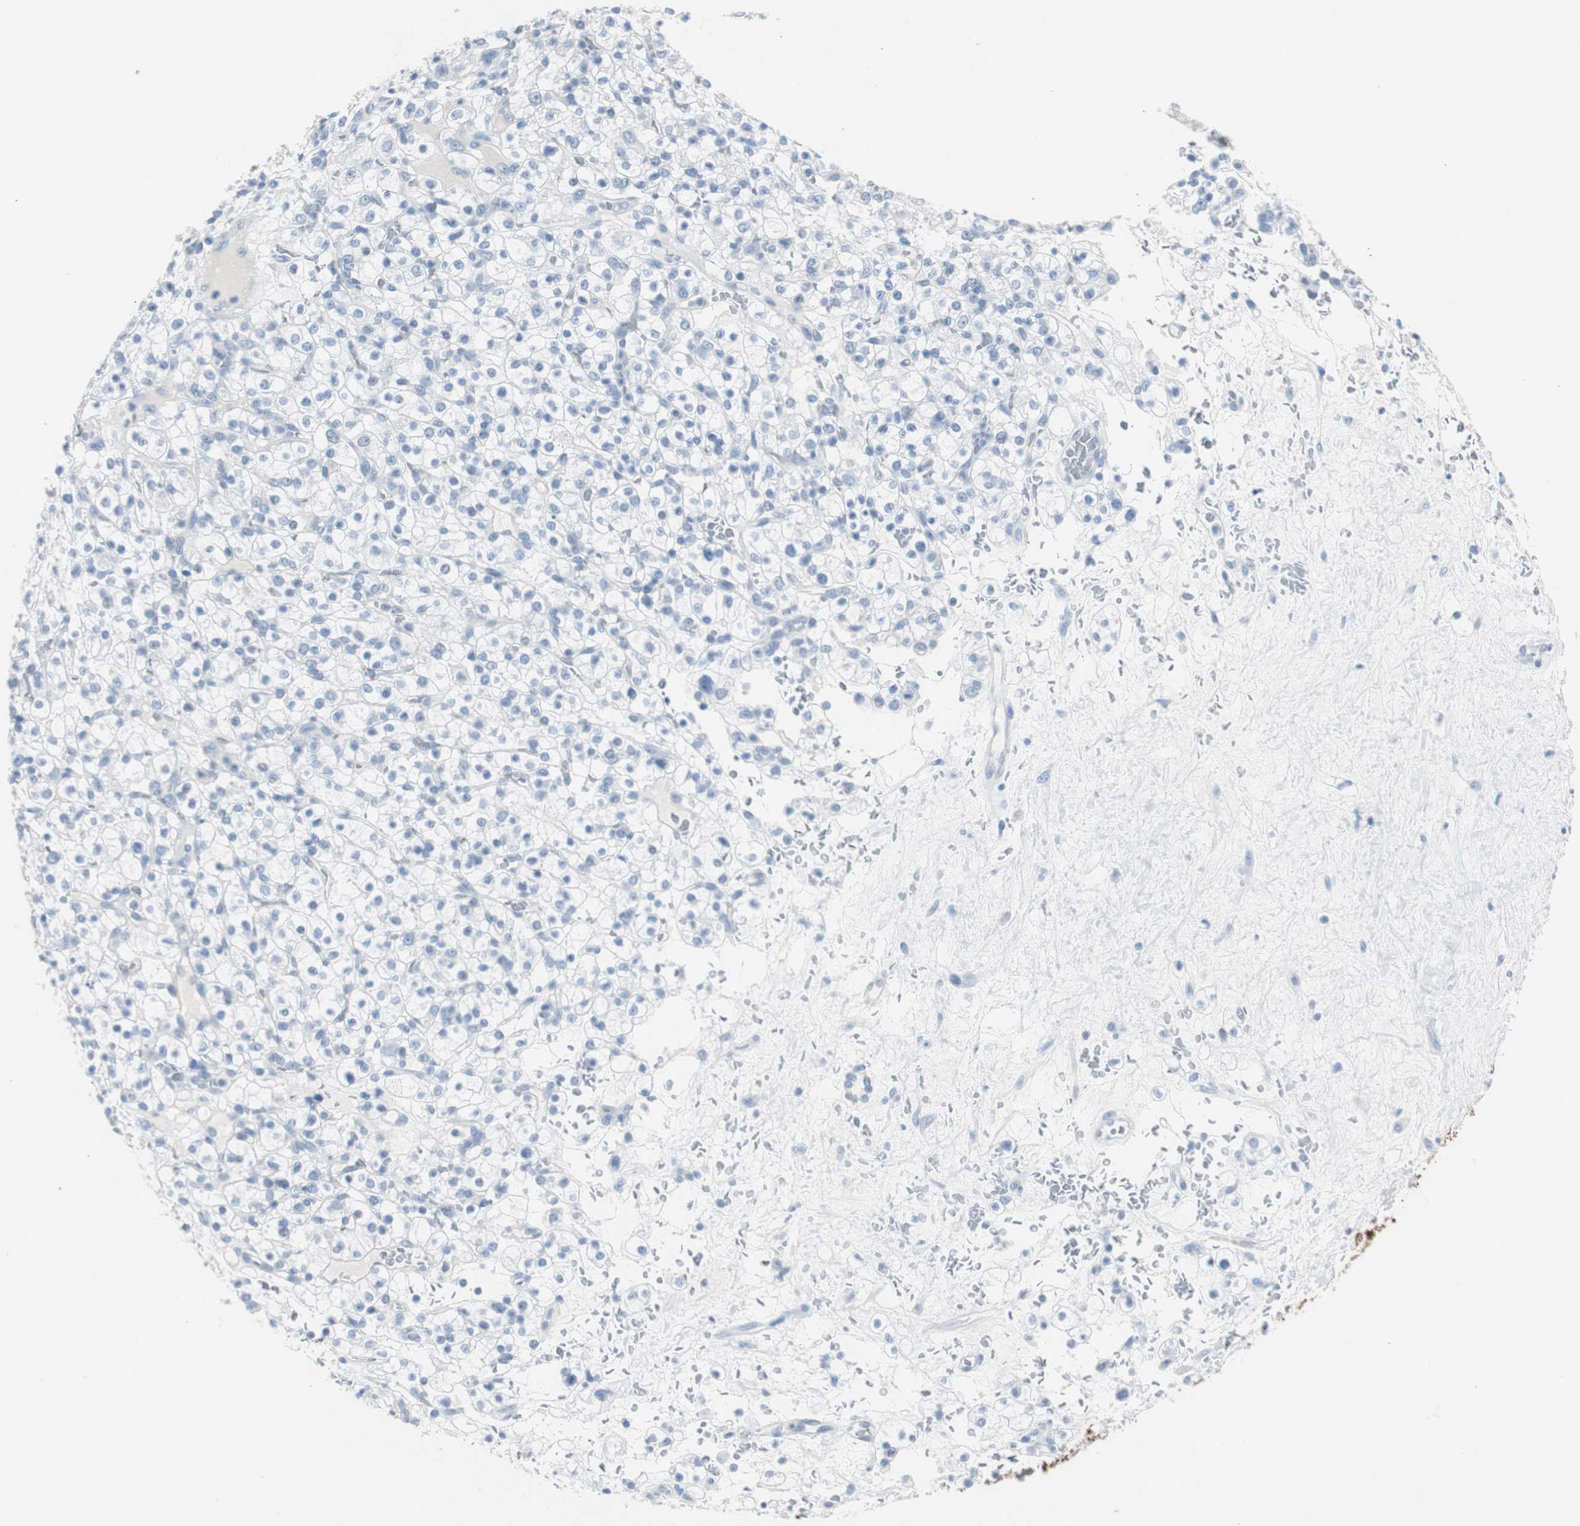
{"staining": {"intensity": "negative", "quantity": "none", "location": "none"}, "tissue": "renal cancer", "cell_type": "Tumor cells", "image_type": "cancer", "snomed": [{"axis": "morphology", "description": "Normal tissue, NOS"}, {"axis": "morphology", "description": "Adenocarcinoma, NOS"}, {"axis": "topography", "description": "Kidney"}], "caption": "Renal adenocarcinoma was stained to show a protein in brown. There is no significant expression in tumor cells. Nuclei are stained in blue.", "gene": "S100A7", "patient": {"sex": "female", "age": 72}}